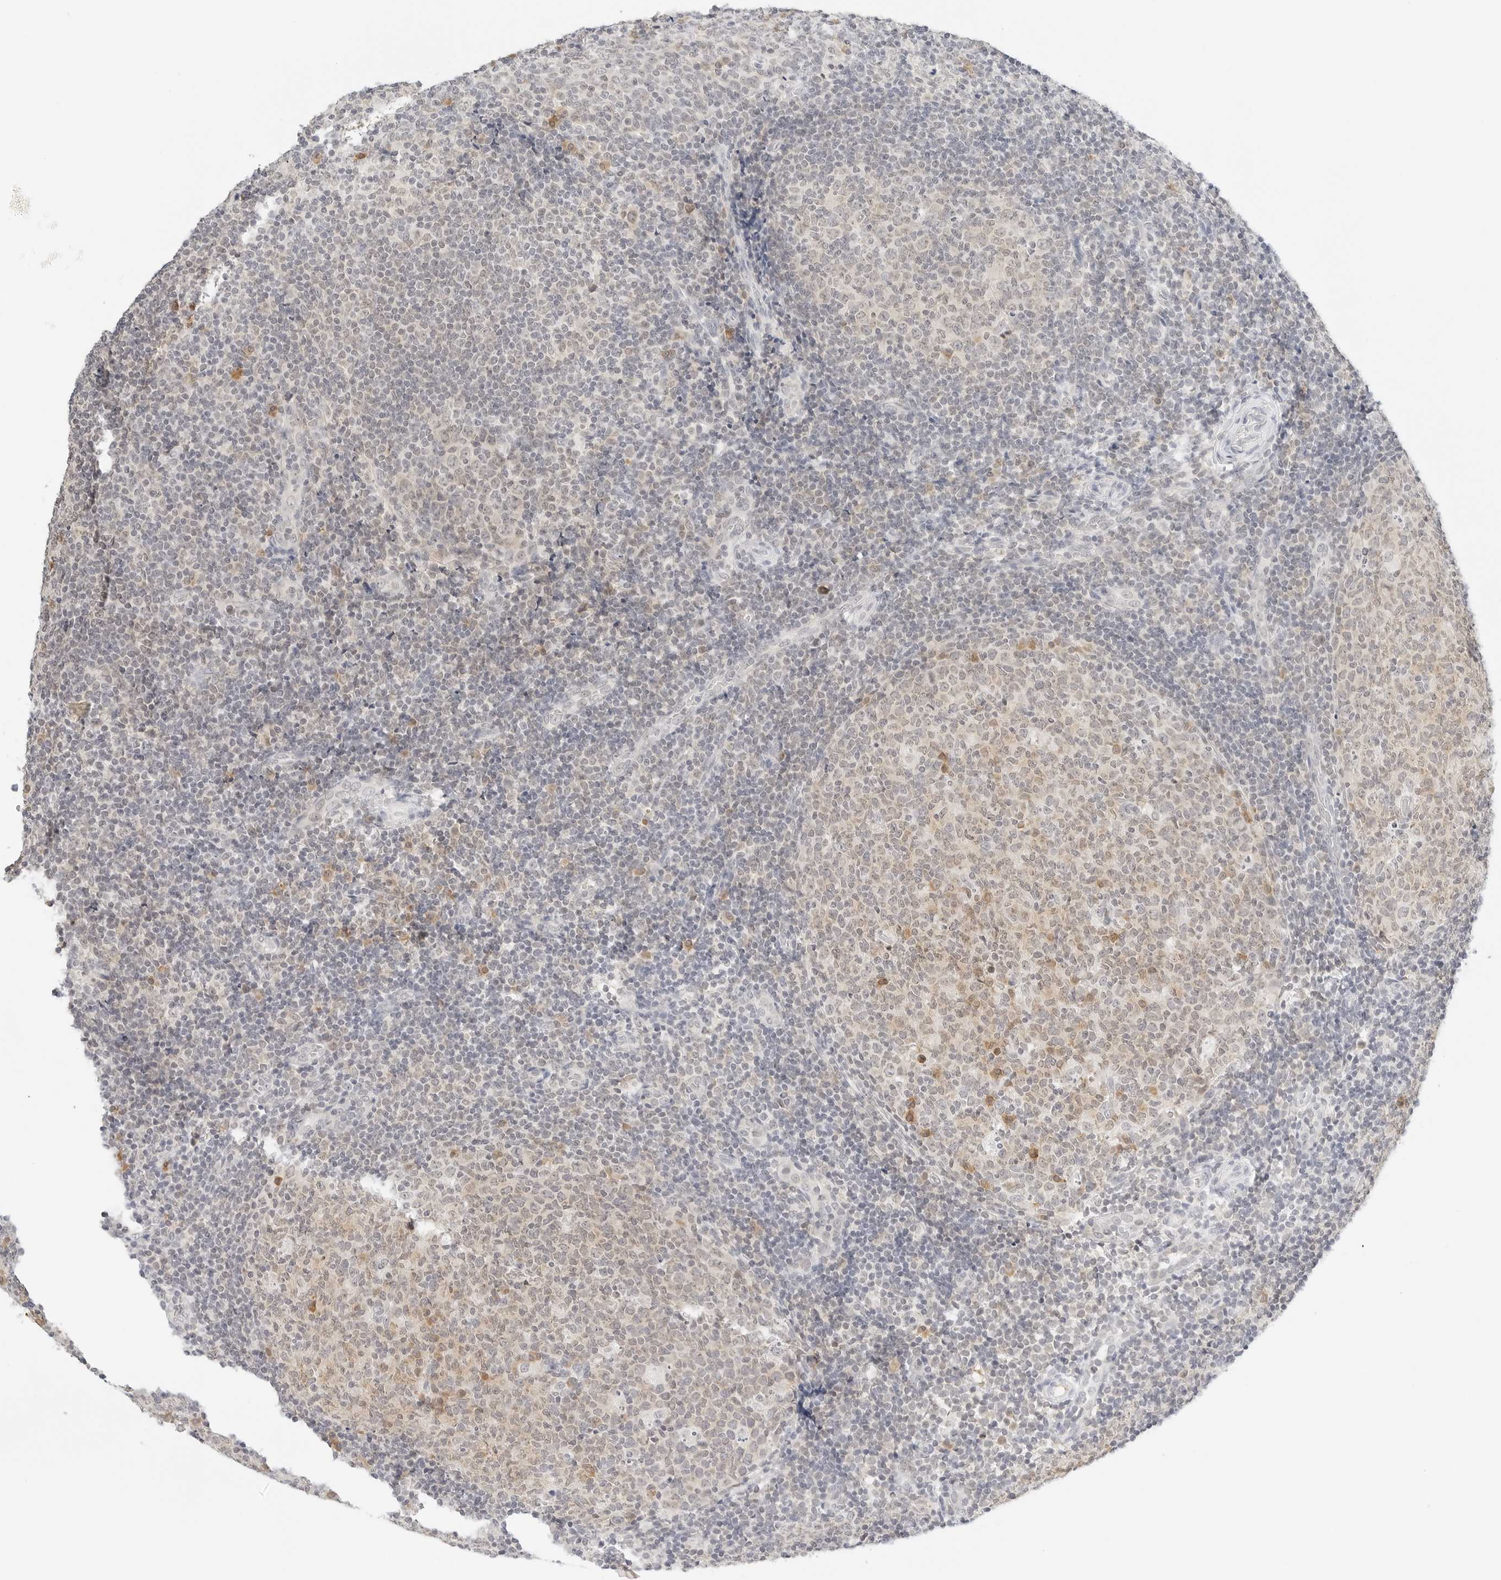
{"staining": {"intensity": "weak", "quantity": "25%-75%", "location": "cytoplasmic/membranous"}, "tissue": "tonsil", "cell_type": "Germinal center cells", "image_type": "normal", "snomed": [{"axis": "morphology", "description": "Normal tissue, NOS"}, {"axis": "topography", "description": "Tonsil"}], "caption": "This image demonstrates unremarkable tonsil stained with immunohistochemistry to label a protein in brown. The cytoplasmic/membranous of germinal center cells show weak positivity for the protein. Nuclei are counter-stained blue.", "gene": "NEO1", "patient": {"sex": "female", "age": 19}}